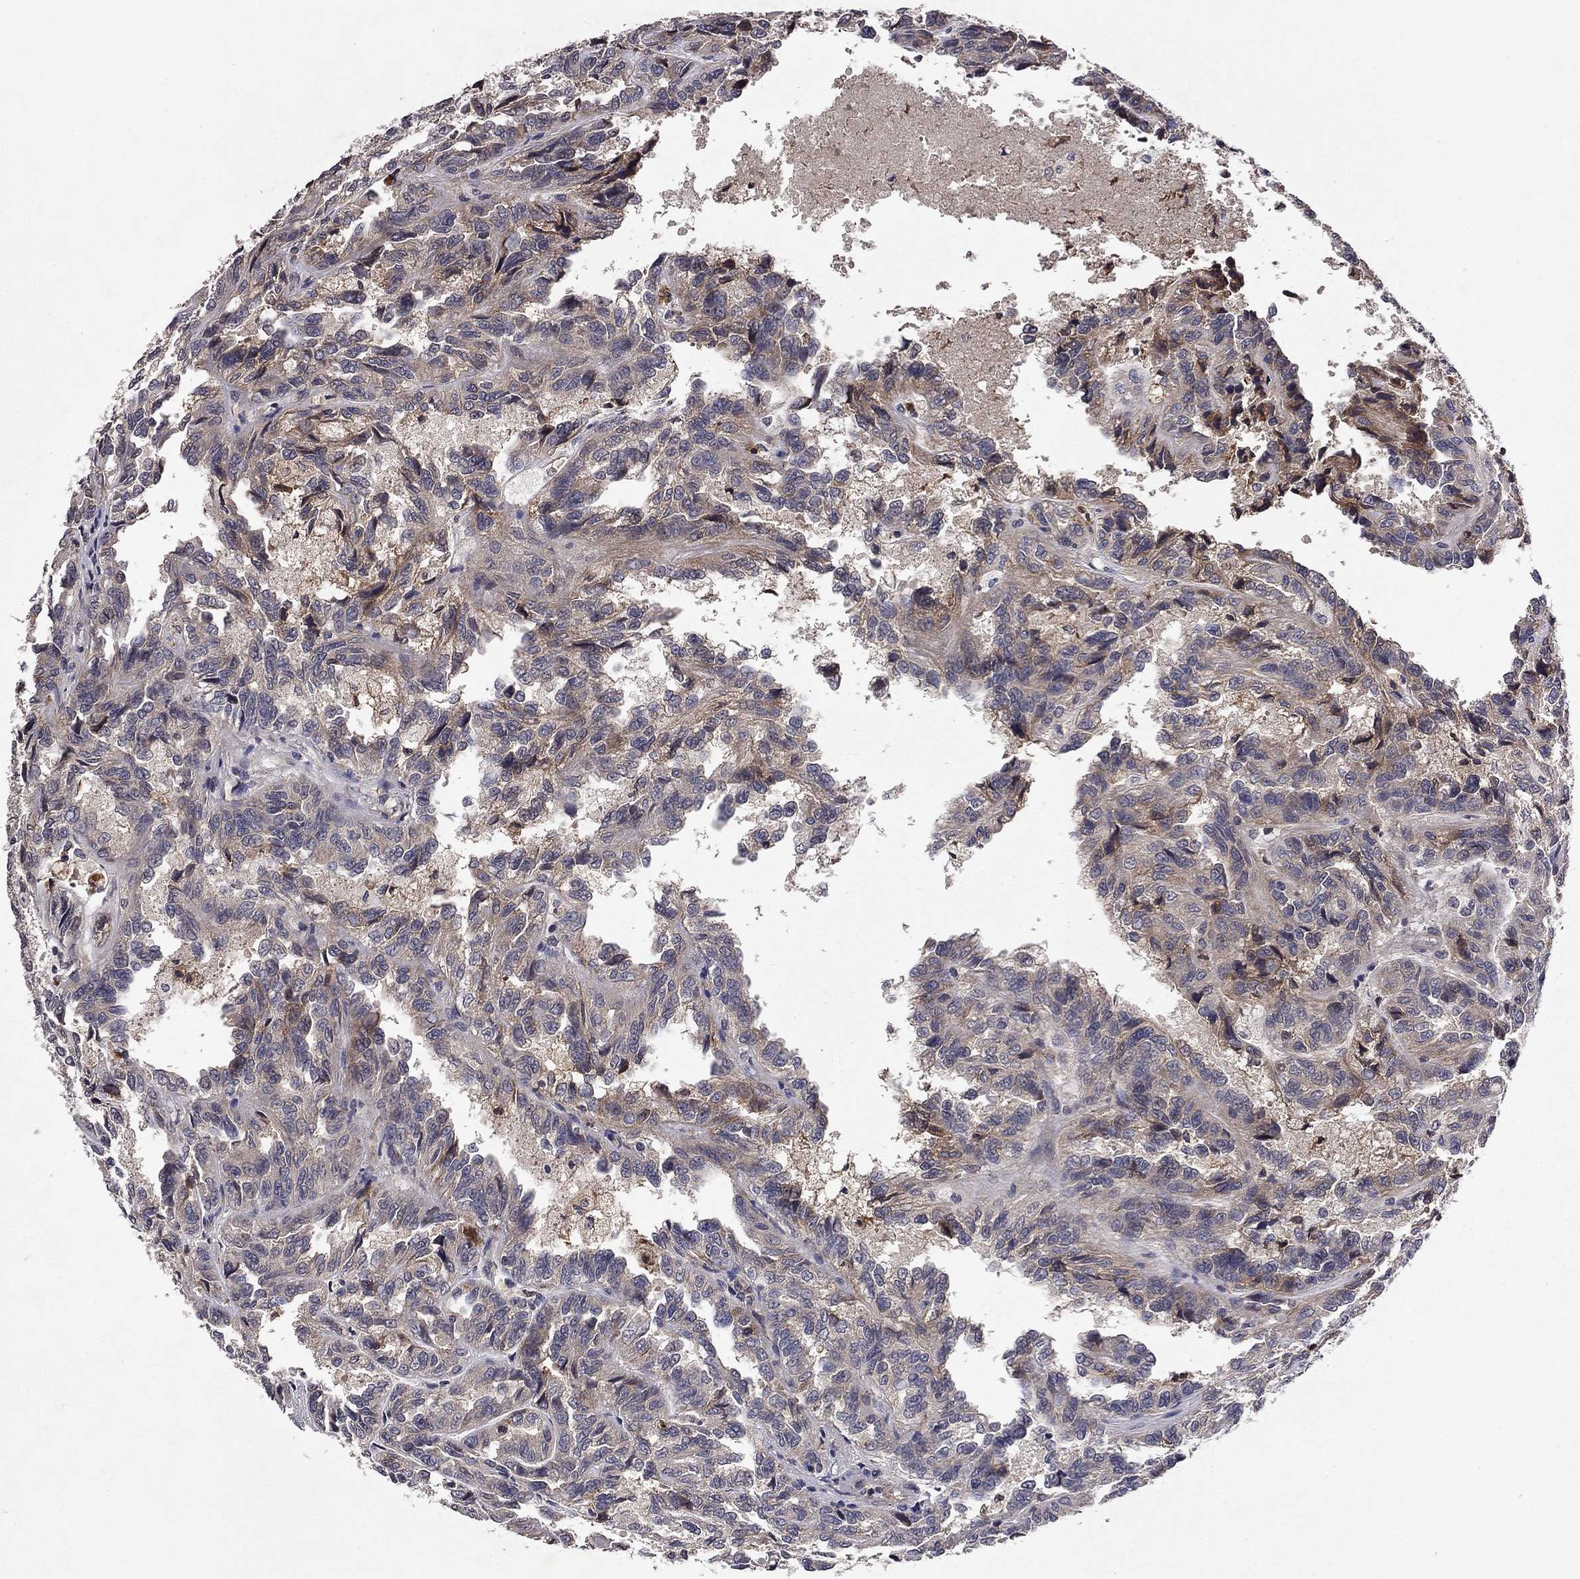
{"staining": {"intensity": "moderate", "quantity": "<25%", "location": "cytoplasmic/membranous"}, "tissue": "renal cancer", "cell_type": "Tumor cells", "image_type": "cancer", "snomed": [{"axis": "morphology", "description": "Adenocarcinoma, NOS"}, {"axis": "topography", "description": "Kidney"}], "caption": "IHC (DAB) staining of human adenocarcinoma (renal) displays moderate cytoplasmic/membranous protein positivity in approximately <25% of tumor cells. (brown staining indicates protein expression, while blue staining denotes nuclei).", "gene": "PROS1", "patient": {"sex": "male", "age": 79}}